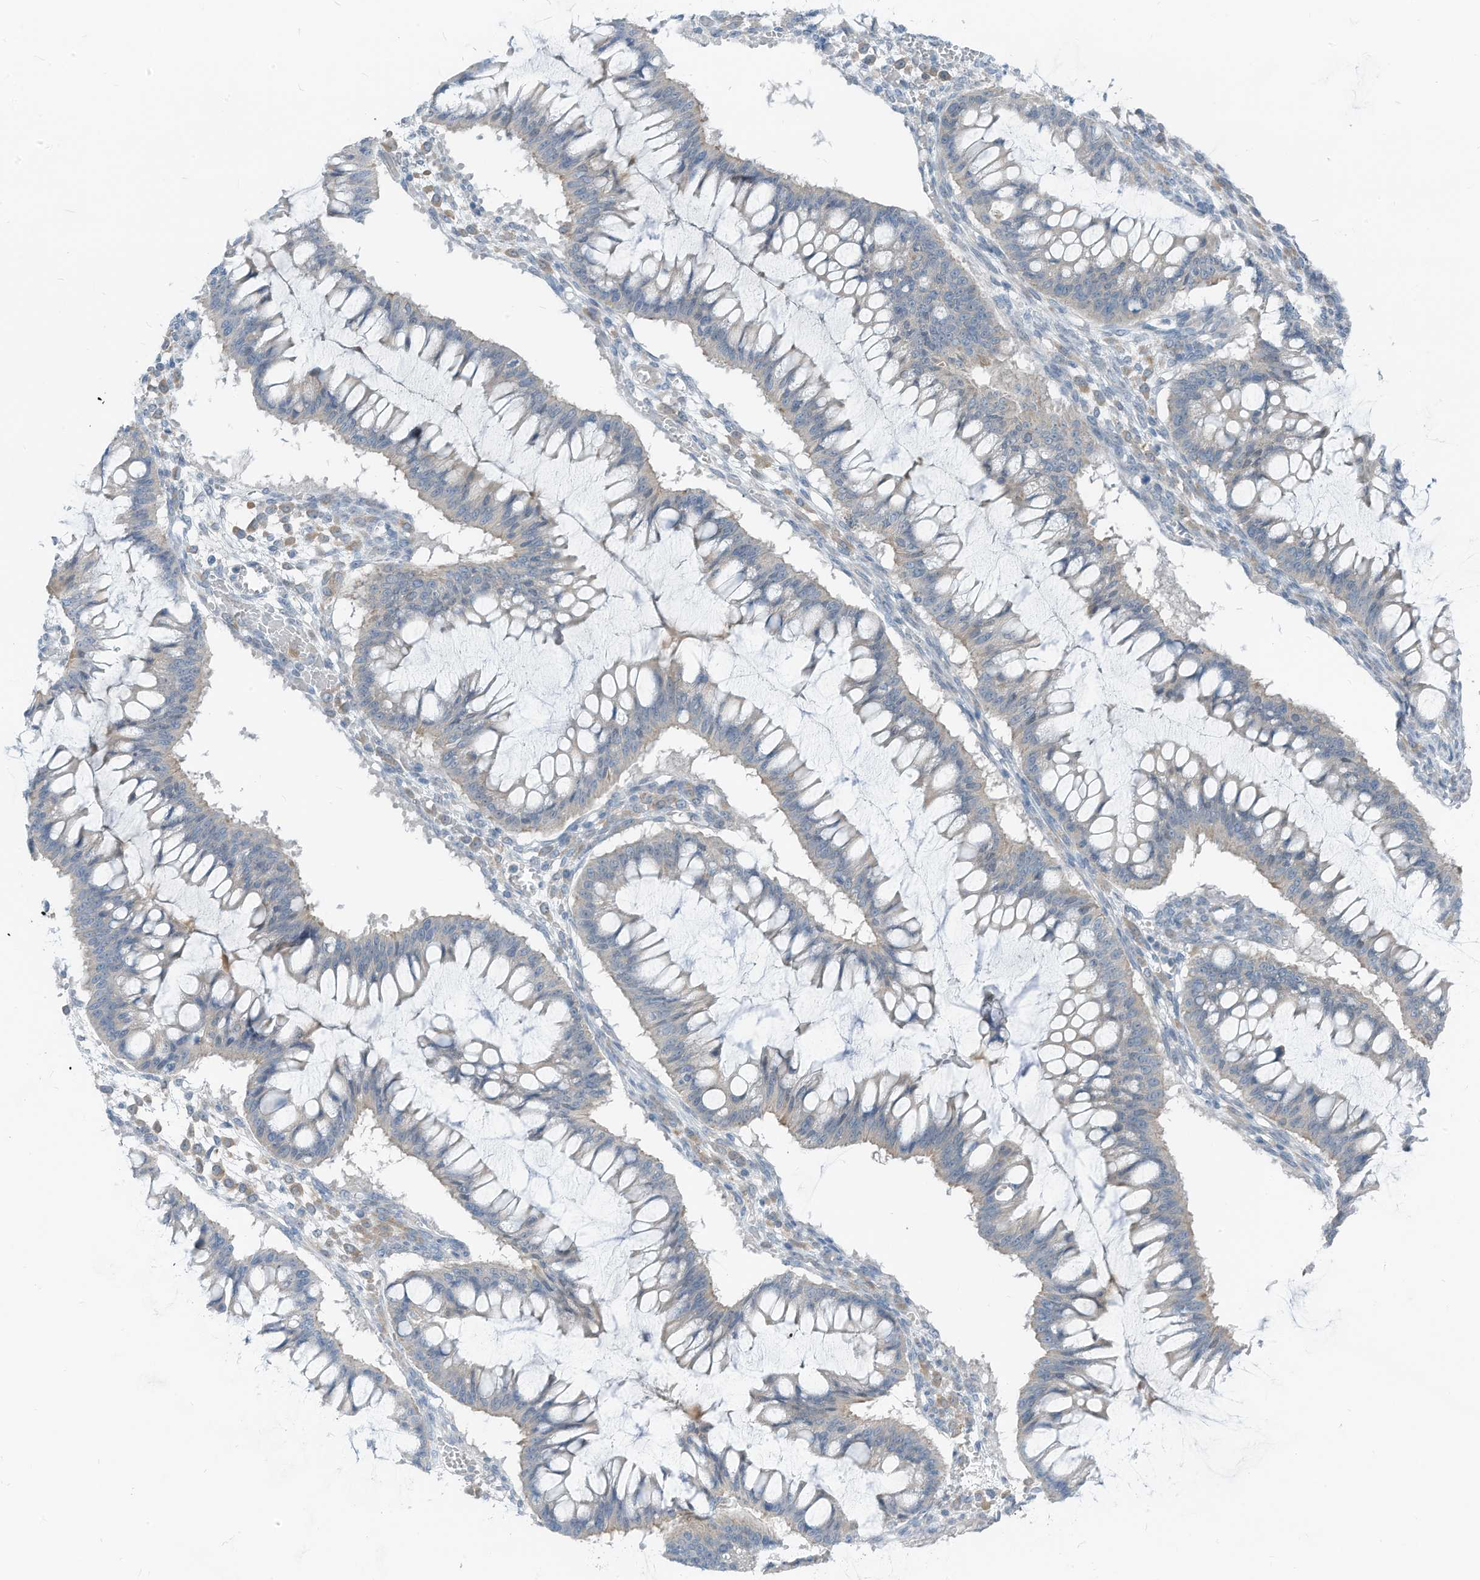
{"staining": {"intensity": "negative", "quantity": "none", "location": "none"}, "tissue": "ovarian cancer", "cell_type": "Tumor cells", "image_type": "cancer", "snomed": [{"axis": "morphology", "description": "Cystadenocarcinoma, mucinous, NOS"}, {"axis": "topography", "description": "Ovary"}], "caption": "This is an immunohistochemistry histopathology image of human ovarian cancer. There is no positivity in tumor cells.", "gene": "LDAH", "patient": {"sex": "female", "age": 73}}